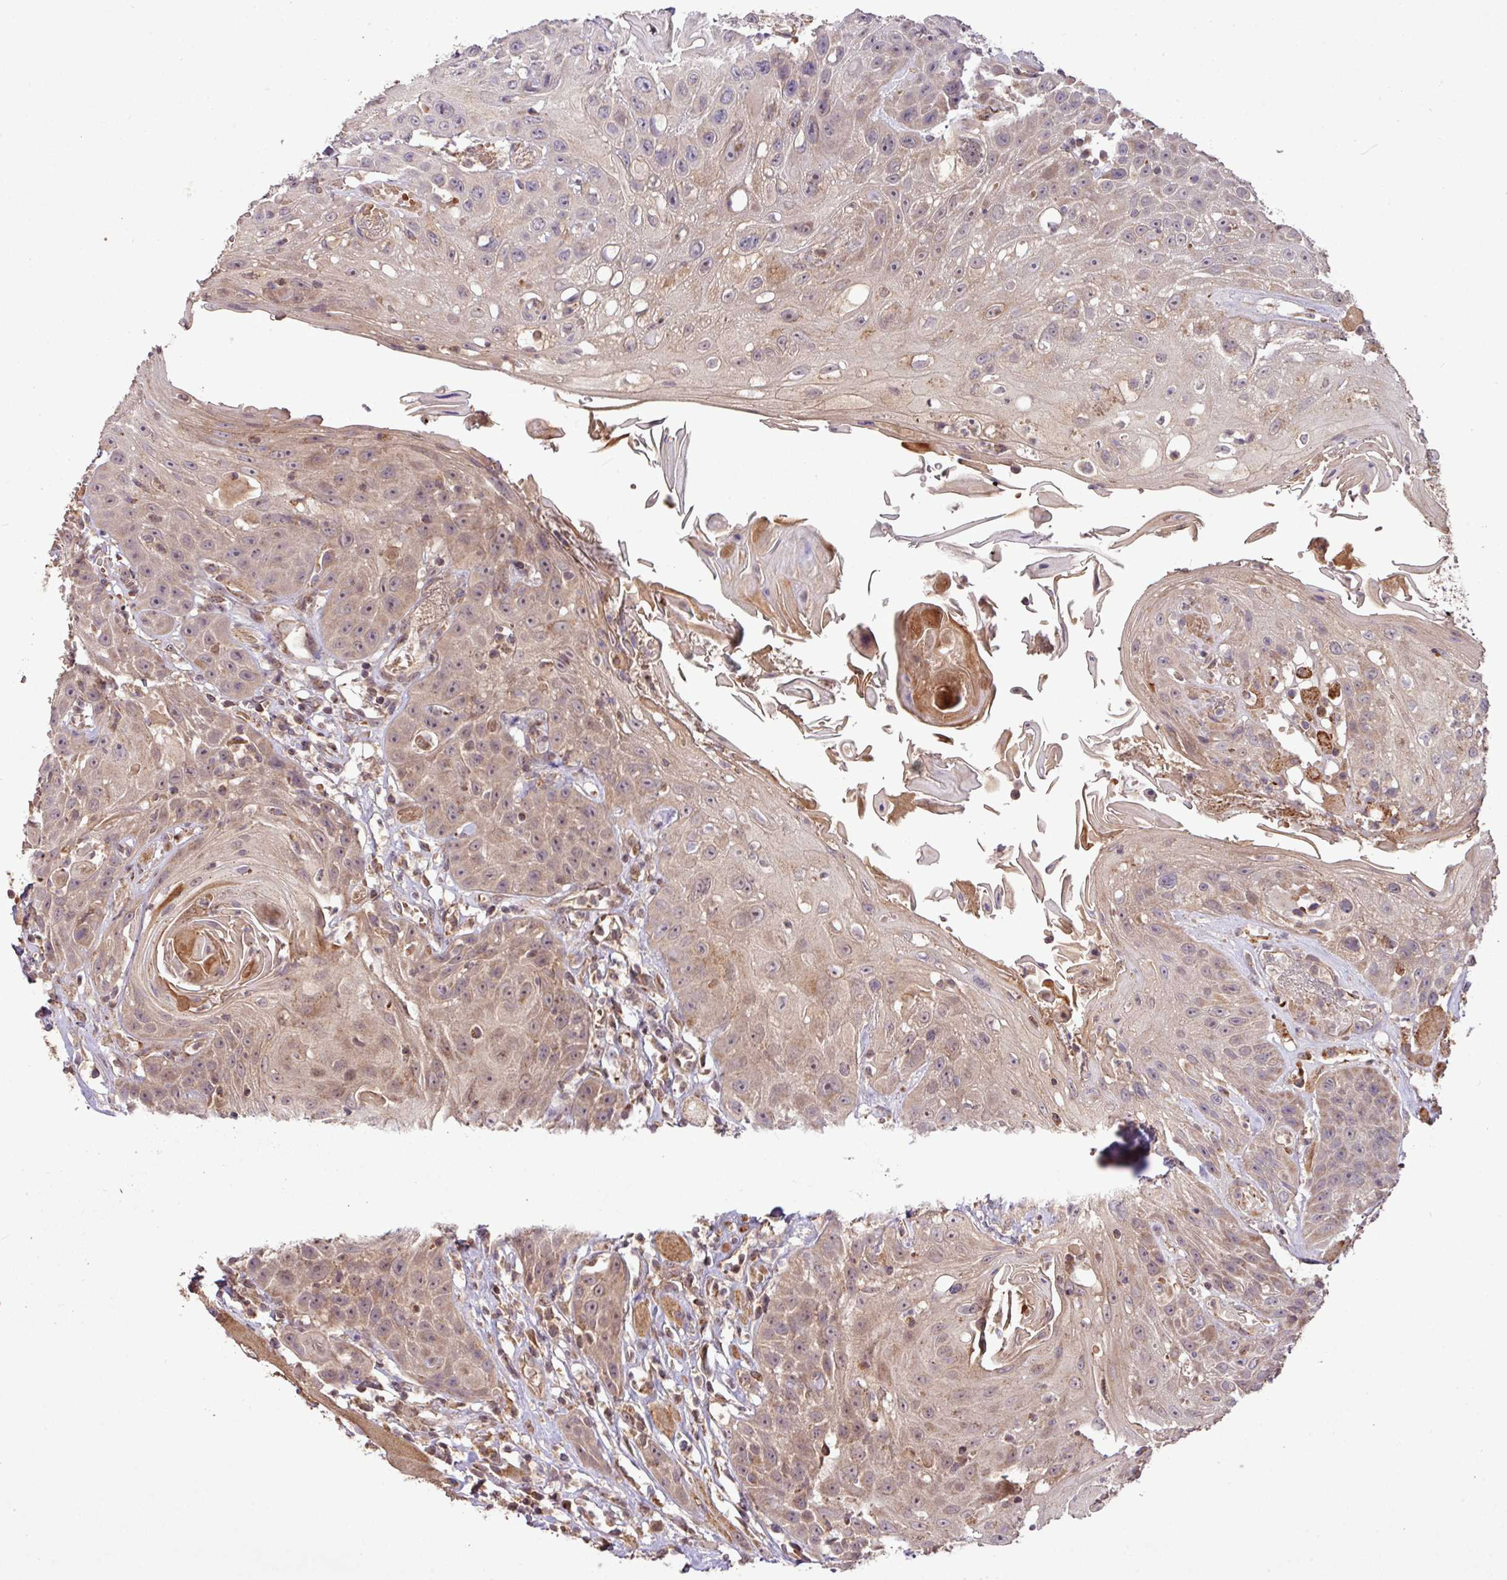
{"staining": {"intensity": "weak", "quantity": ">75%", "location": "cytoplasmic/membranous,nuclear"}, "tissue": "head and neck cancer", "cell_type": "Tumor cells", "image_type": "cancer", "snomed": [{"axis": "morphology", "description": "Squamous cell carcinoma, NOS"}, {"axis": "topography", "description": "Head-Neck"}], "caption": "High-magnification brightfield microscopy of head and neck cancer (squamous cell carcinoma) stained with DAB (3,3'-diaminobenzidine) (brown) and counterstained with hematoxylin (blue). tumor cells exhibit weak cytoplasmic/membranous and nuclear staining is appreciated in approximately>75% of cells. Nuclei are stained in blue.", "gene": "YPEL3", "patient": {"sex": "female", "age": 59}}